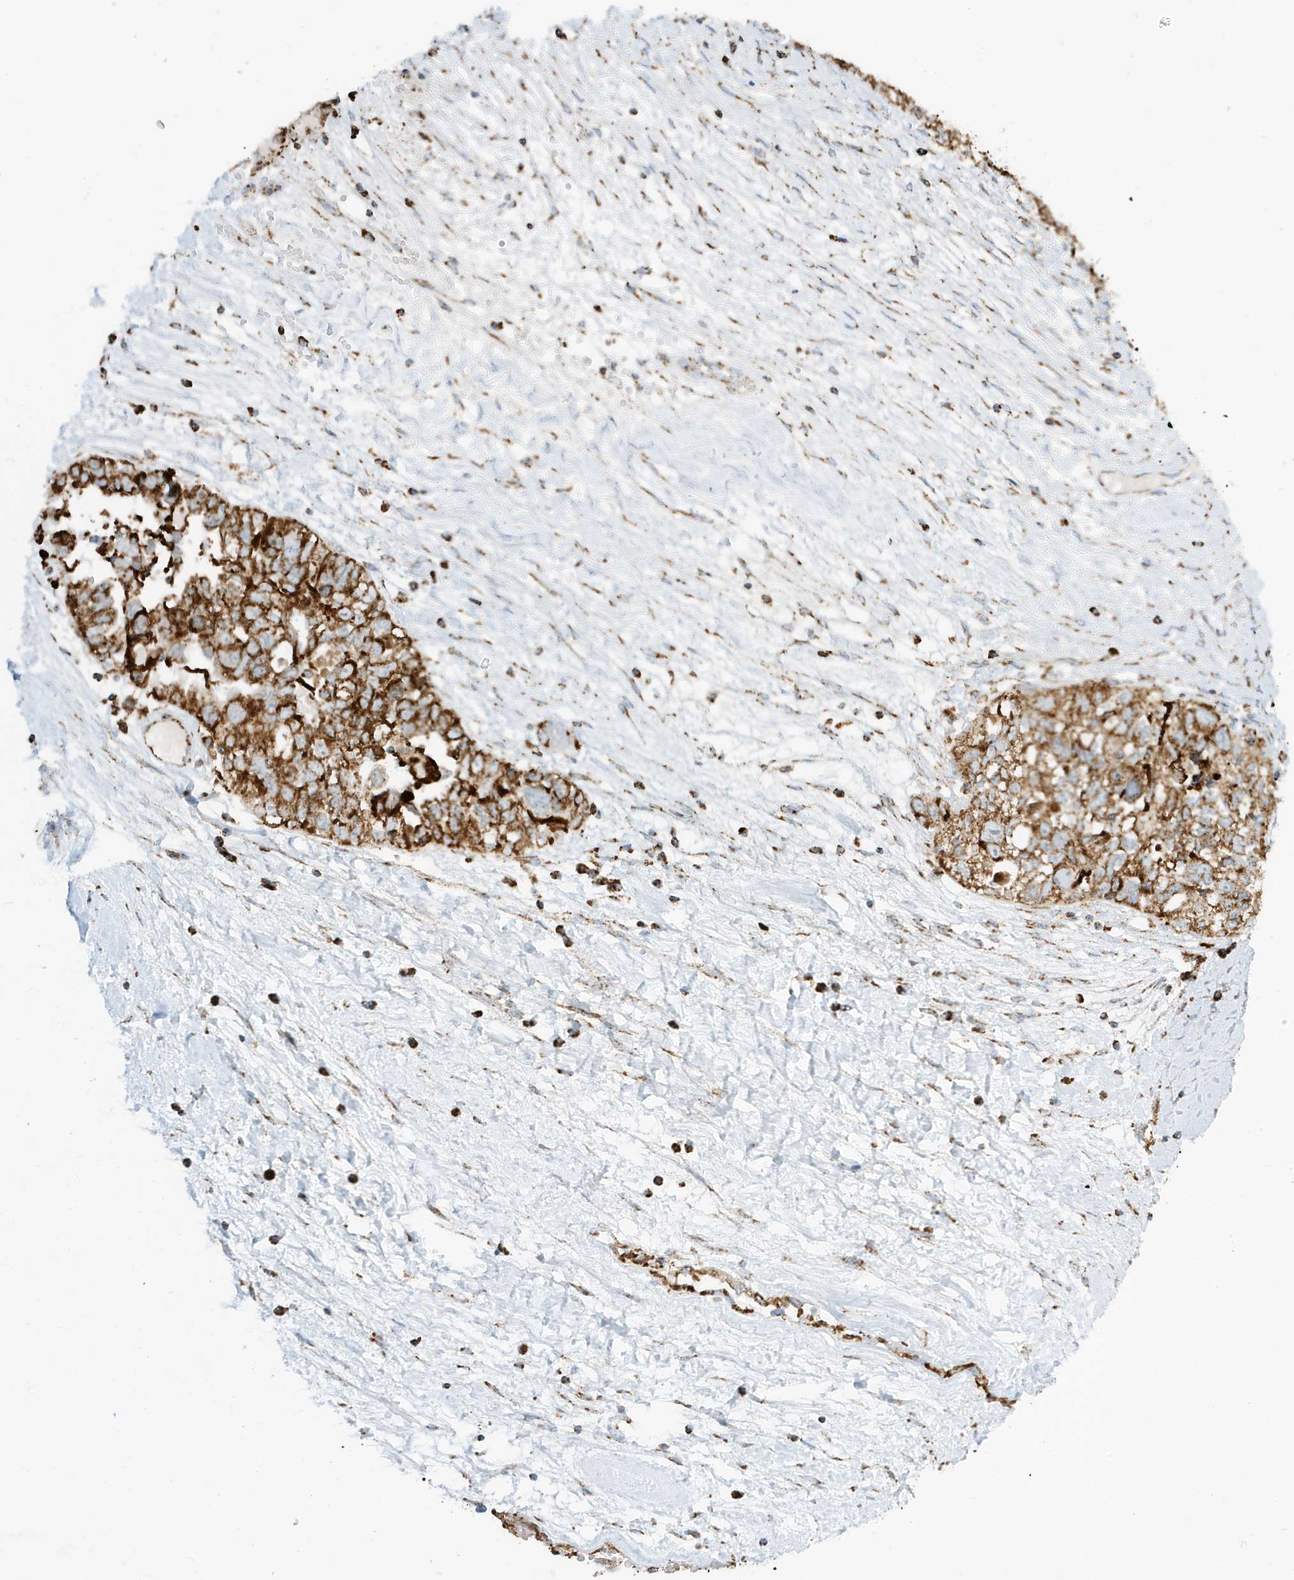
{"staining": {"intensity": "strong", "quantity": ">75%", "location": "cytoplasmic/membranous"}, "tissue": "ovarian cancer", "cell_type": "Tumor cells", "image_type": "cancer", "snomed": [{"axis": "morphology", "description": "Carcinoma, NOS"}, {"axis": "morphology", "description": "Cystadenocarcinoma, serous, NOS"}, {"axis": "topography", "description": "Ovary"}], "caption": "Immunohistochemistry (DAB (3,3'-diaminobenzidine)) staining of human ovarian cancer (carcinoma) demonstrates strong cytoplasmic/membranous protein expression in about >75% of tumor cells.", "gene": "ATP5ME", "patient": {"sex": "female", "age": 69}}